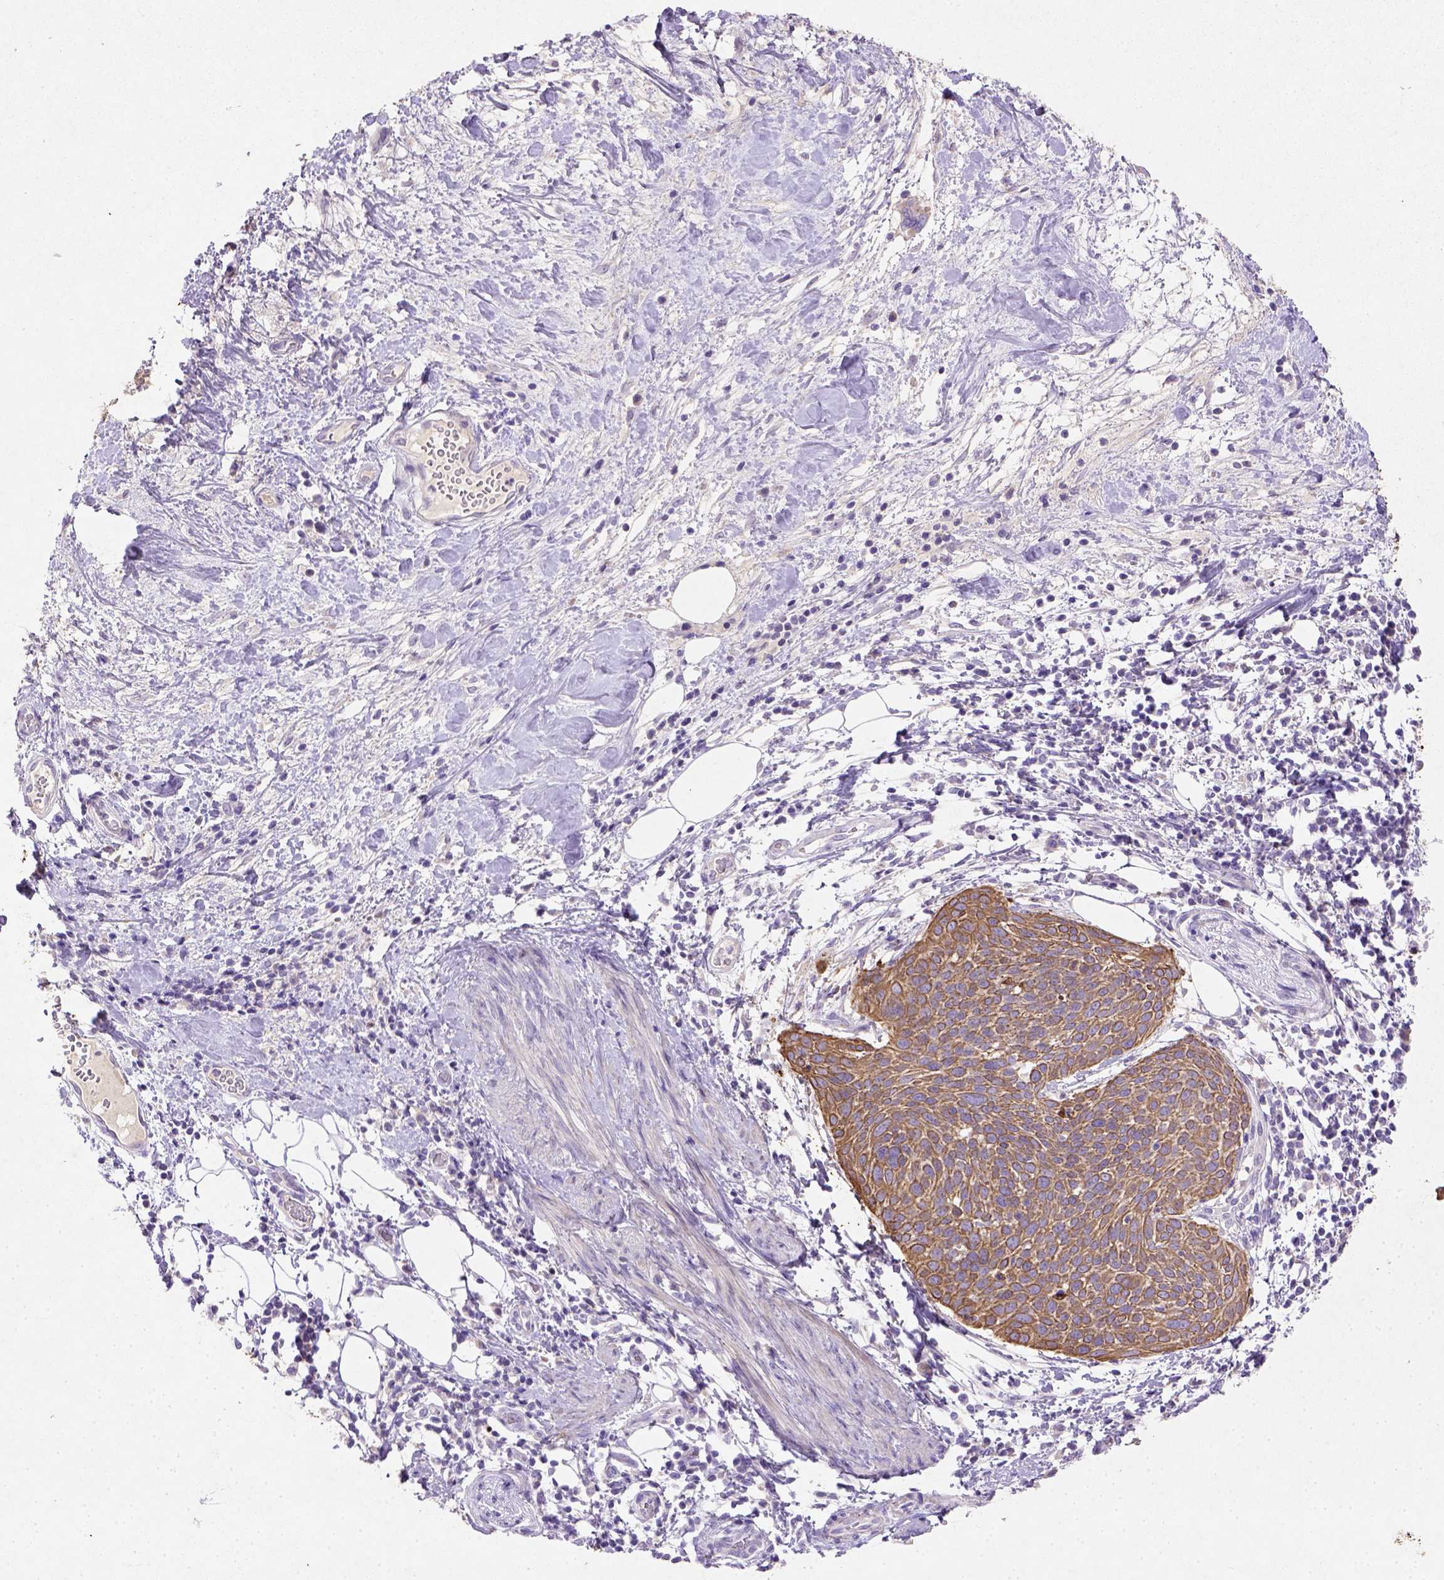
{"staining": {"intensity": "moderate", "quantity": ">75%", "location": "cytoplasmic/membranous"}, "tissue": "cervical cancer", "cell_type": "Tumor cells", "image_type": "cancer", "snomed": [{"axis": "morphology", "description": "Squamous cell carcinoma, NOS"}, {"axis": "topography", "description": "Cervix"}], "caption": "A micrograph showing moderate cytoplasmic/membranous expression in about >75% of tumor cells in squamous cell carcinoma (cervical), as visualized by brown immunohistochemical staining.", "gene": "NUDT2", "patient": {"sex": "female", "age": 39}}